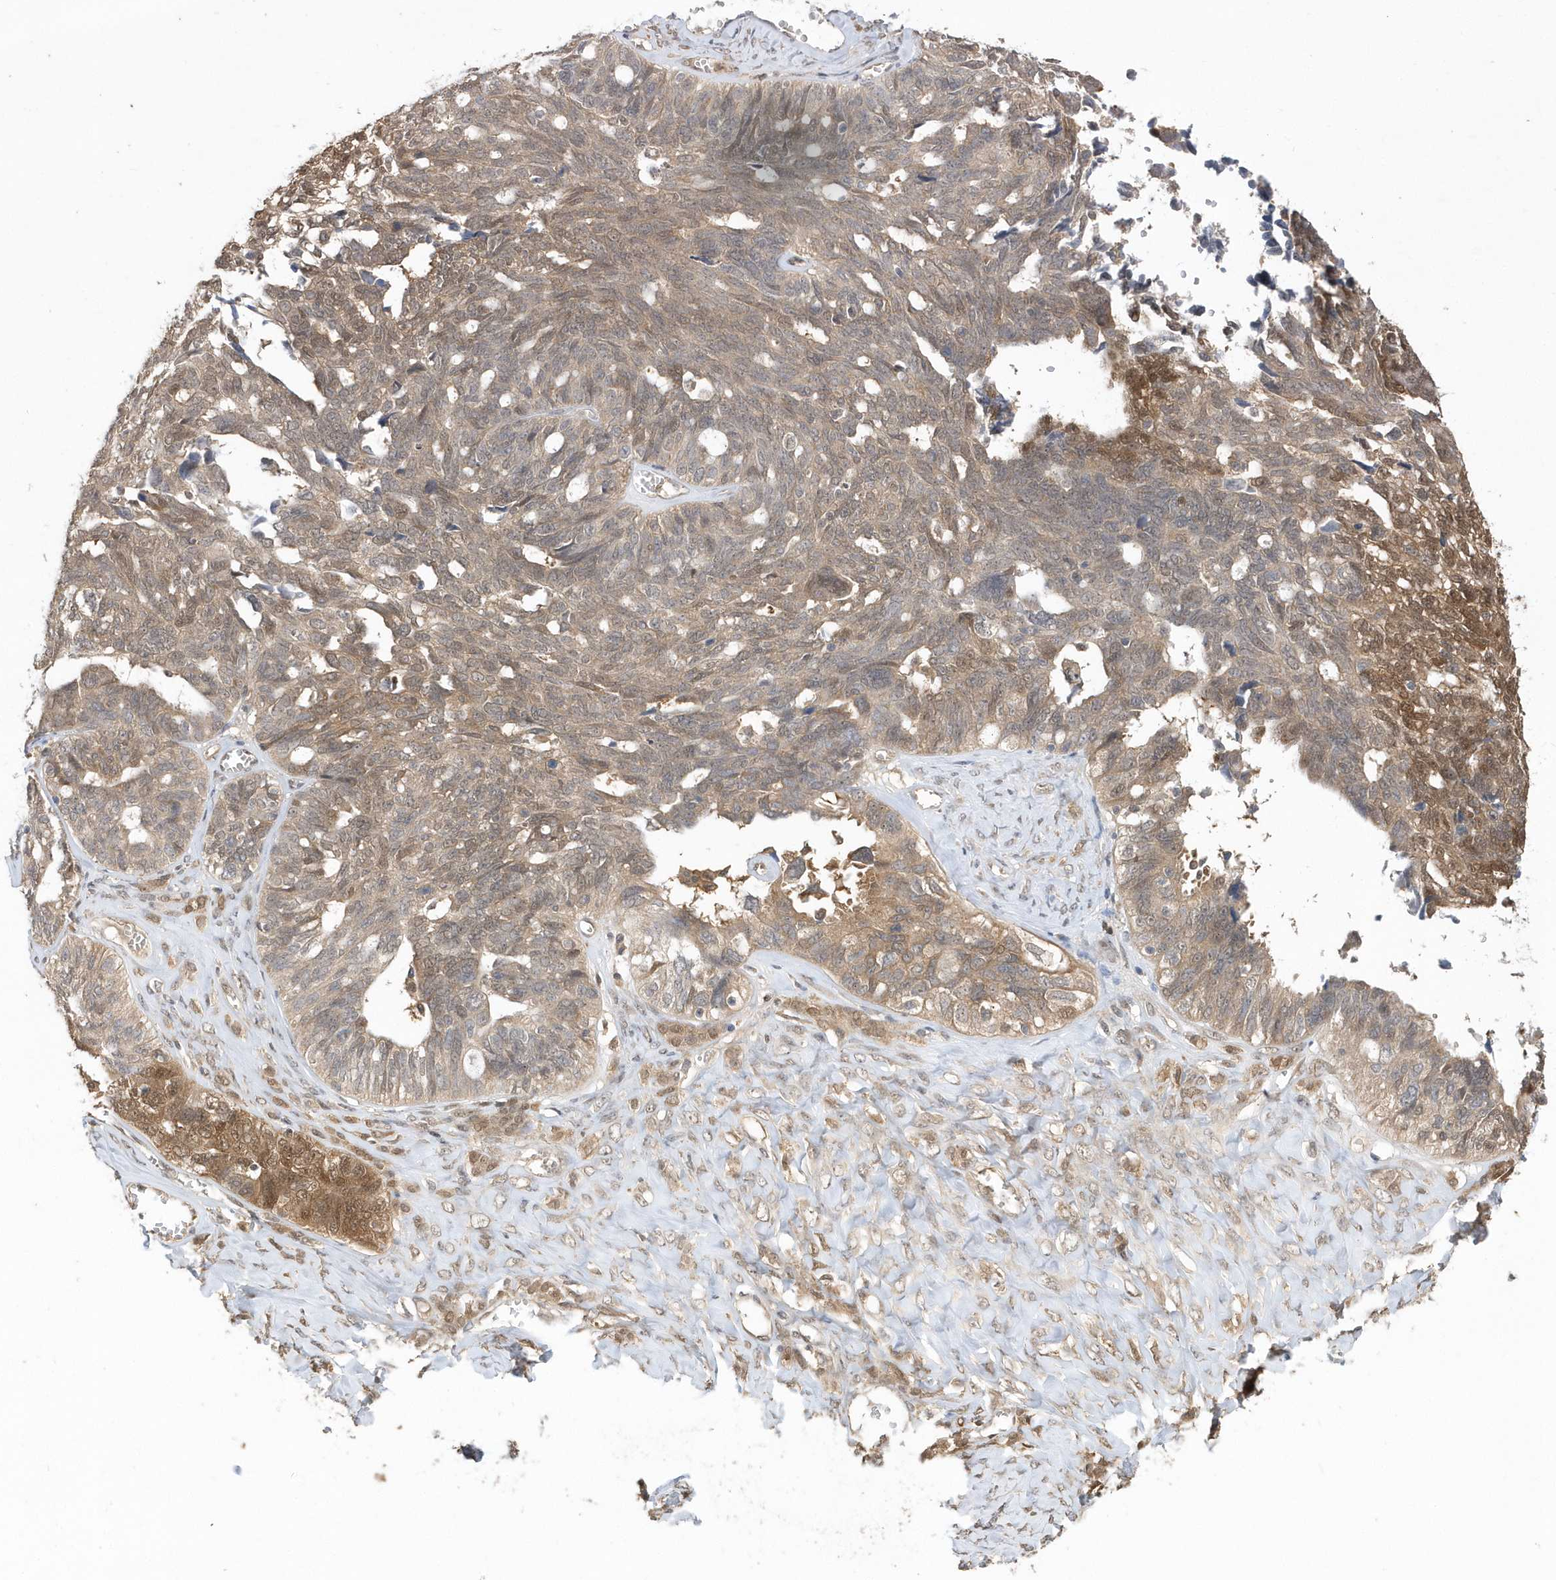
{"staining": {"intensity": "weak", "quantity": "25%-75%", "location": "cytoplasmic/membranous"}, "tissue": "ovarian cancer", "cell_type": "Tumor cells", "image_type": "cancer", "snomed": [{"axis": "morphology", "description": "Cystadenocarcinoma, serous, NOS"}, {"axis": "topography", "description": "Ovary"}], "caption": "Ovarian serous cystadenocarcinoma tissue displays weak cytoplasmic/membranous positivity in about 25%-75% of tumor cells The protein of interest is shown in brown color, while the nuclei are stained blue.", "gene": "RPE", "patient": {"sex": "female", "age": 79}}